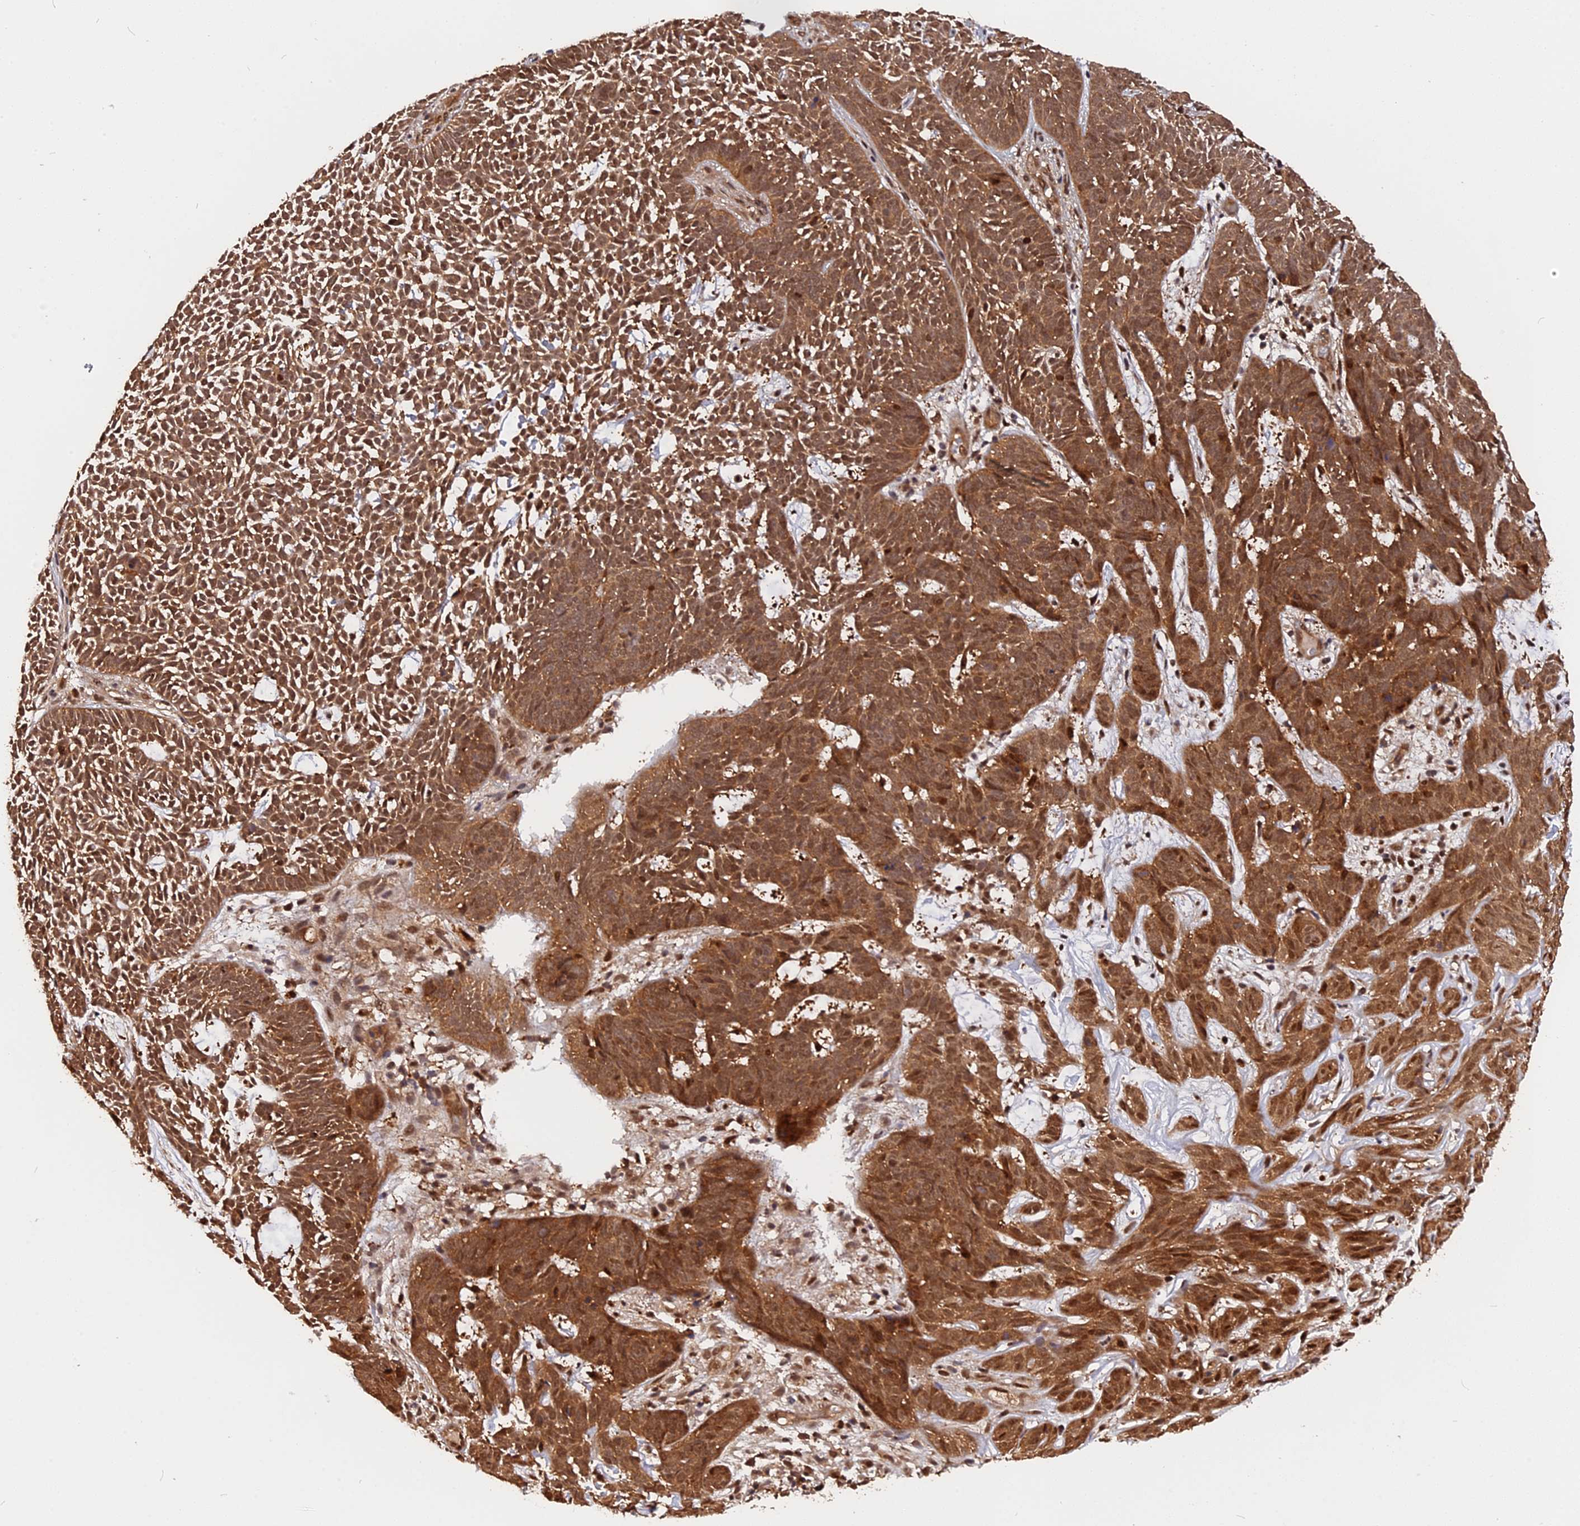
{"staining": {"intensity": "moderate", "quantity": ">75%", "location": "cytoplasmic/membranous,nuclear"}, "tissue": "skin cancer", "cell_type": "Tumor cells", "image_type": "cancer", "snomed": [{"axis": "morphology", "description": "Basal cell carcinoma"}, {"axis": "topography", "description": "Skin"}], "caption": "Skin cancer (basal cell carcinoma) tissue exhibits moderate cytoplasmic/membranous and nuclear staining in about >75% of tumor cells", "gene": "ADRM1", "patient": {"sex": "female", "age": 78}}